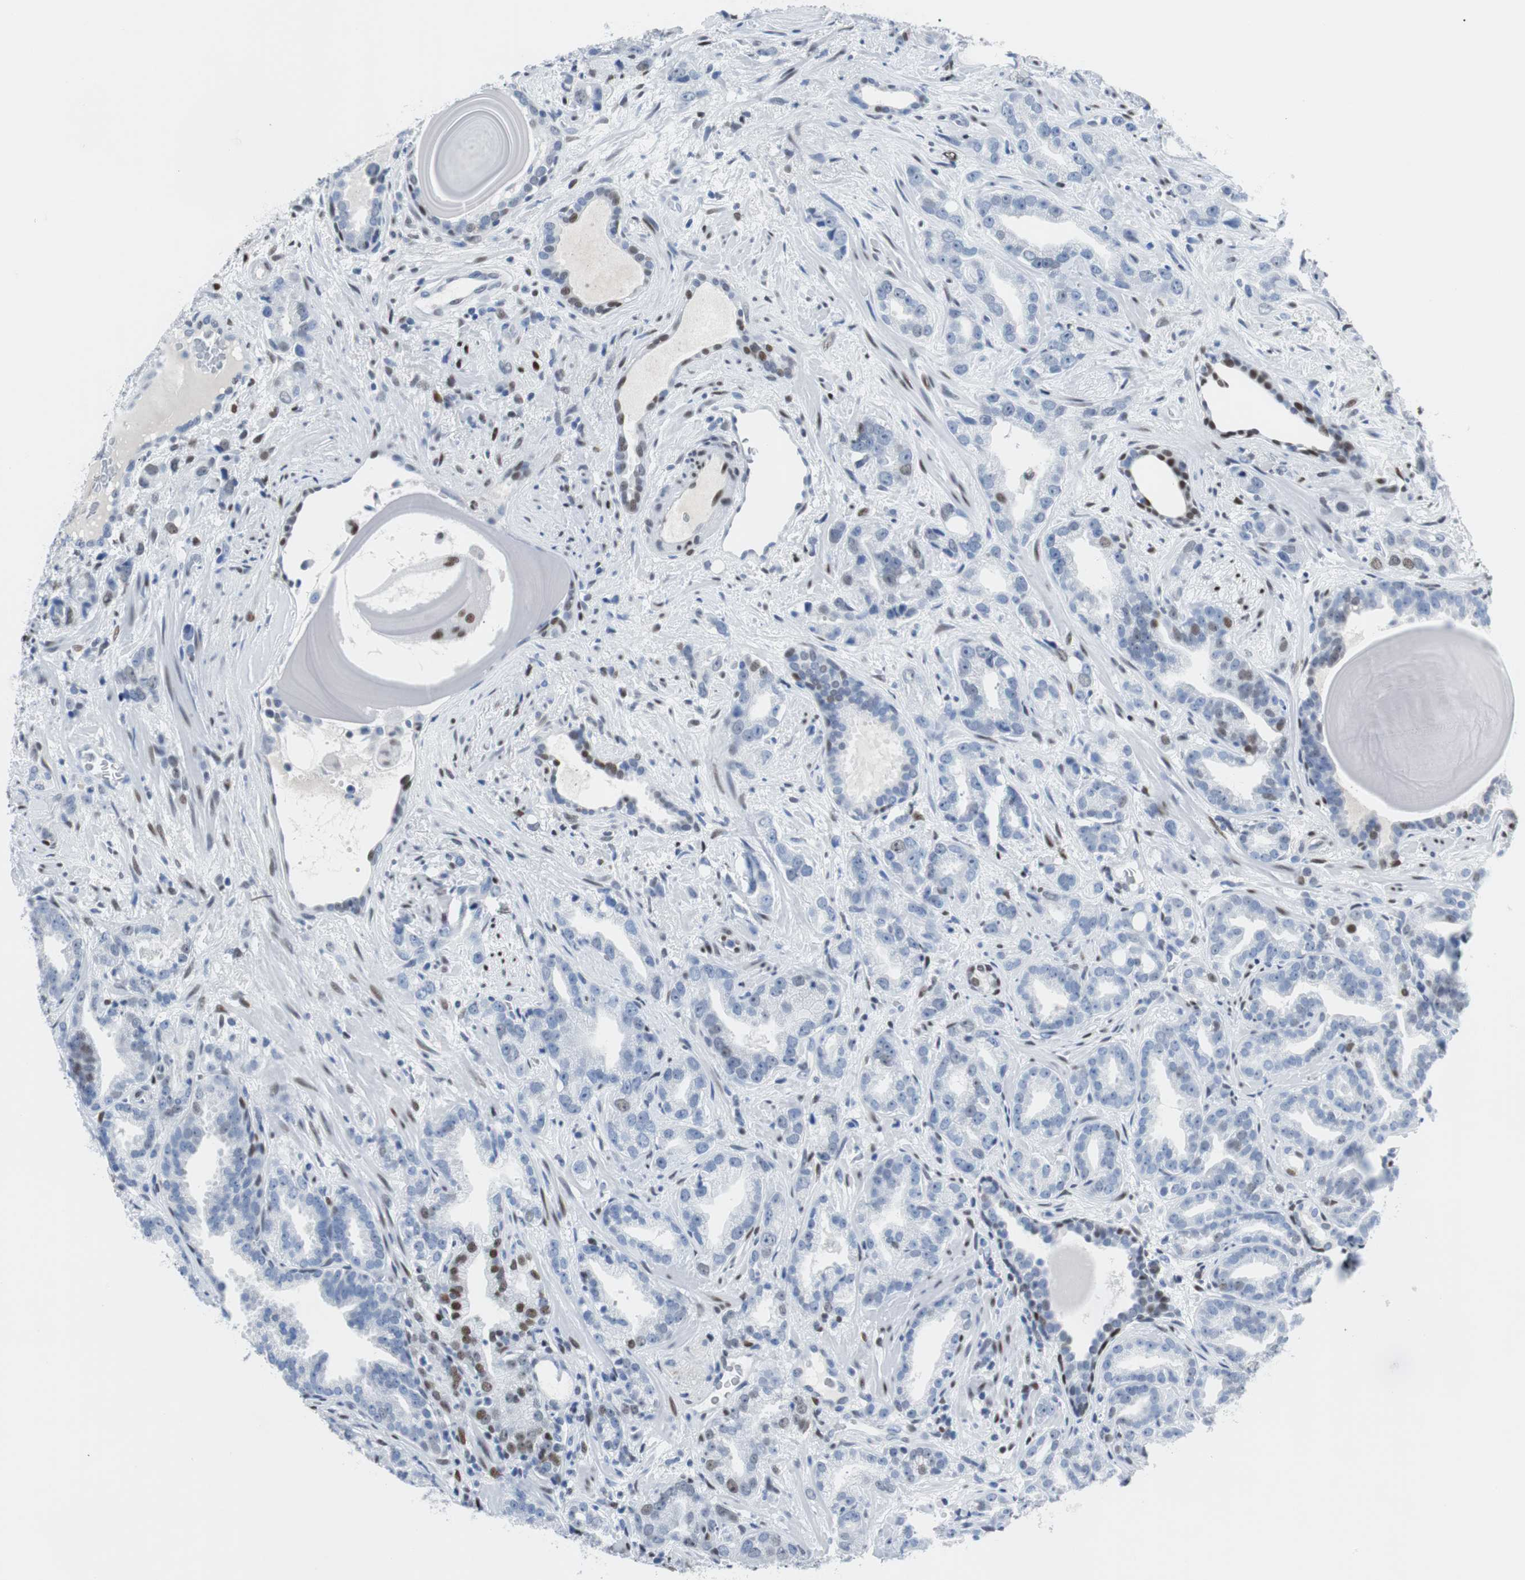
{"staining": {"intensity": "weak", "quantity": "<25%", "location": "nuclear"}, "tissue": "prostate cancer", "cell_type": "Tumor cells", "image_type": "cancer", "snomed": [{"axis": "morphology", "description": "Adenocarcinoma, Low grade"}, {"axis": "topography", "description": "Prostate"}], "caption": "High power microscopy histopathology image of an immunohistochemistry image of prostate cancer (adenocarcinoma (low-grade)), revealing no significant expression in tumor cells. (Stains: DAB IHC with hematoxylin counter stain, Microscopy: brightfield microscopy at high magnification).", "gene": "JUN", "patient": {"sex": "male", "age": 63}}